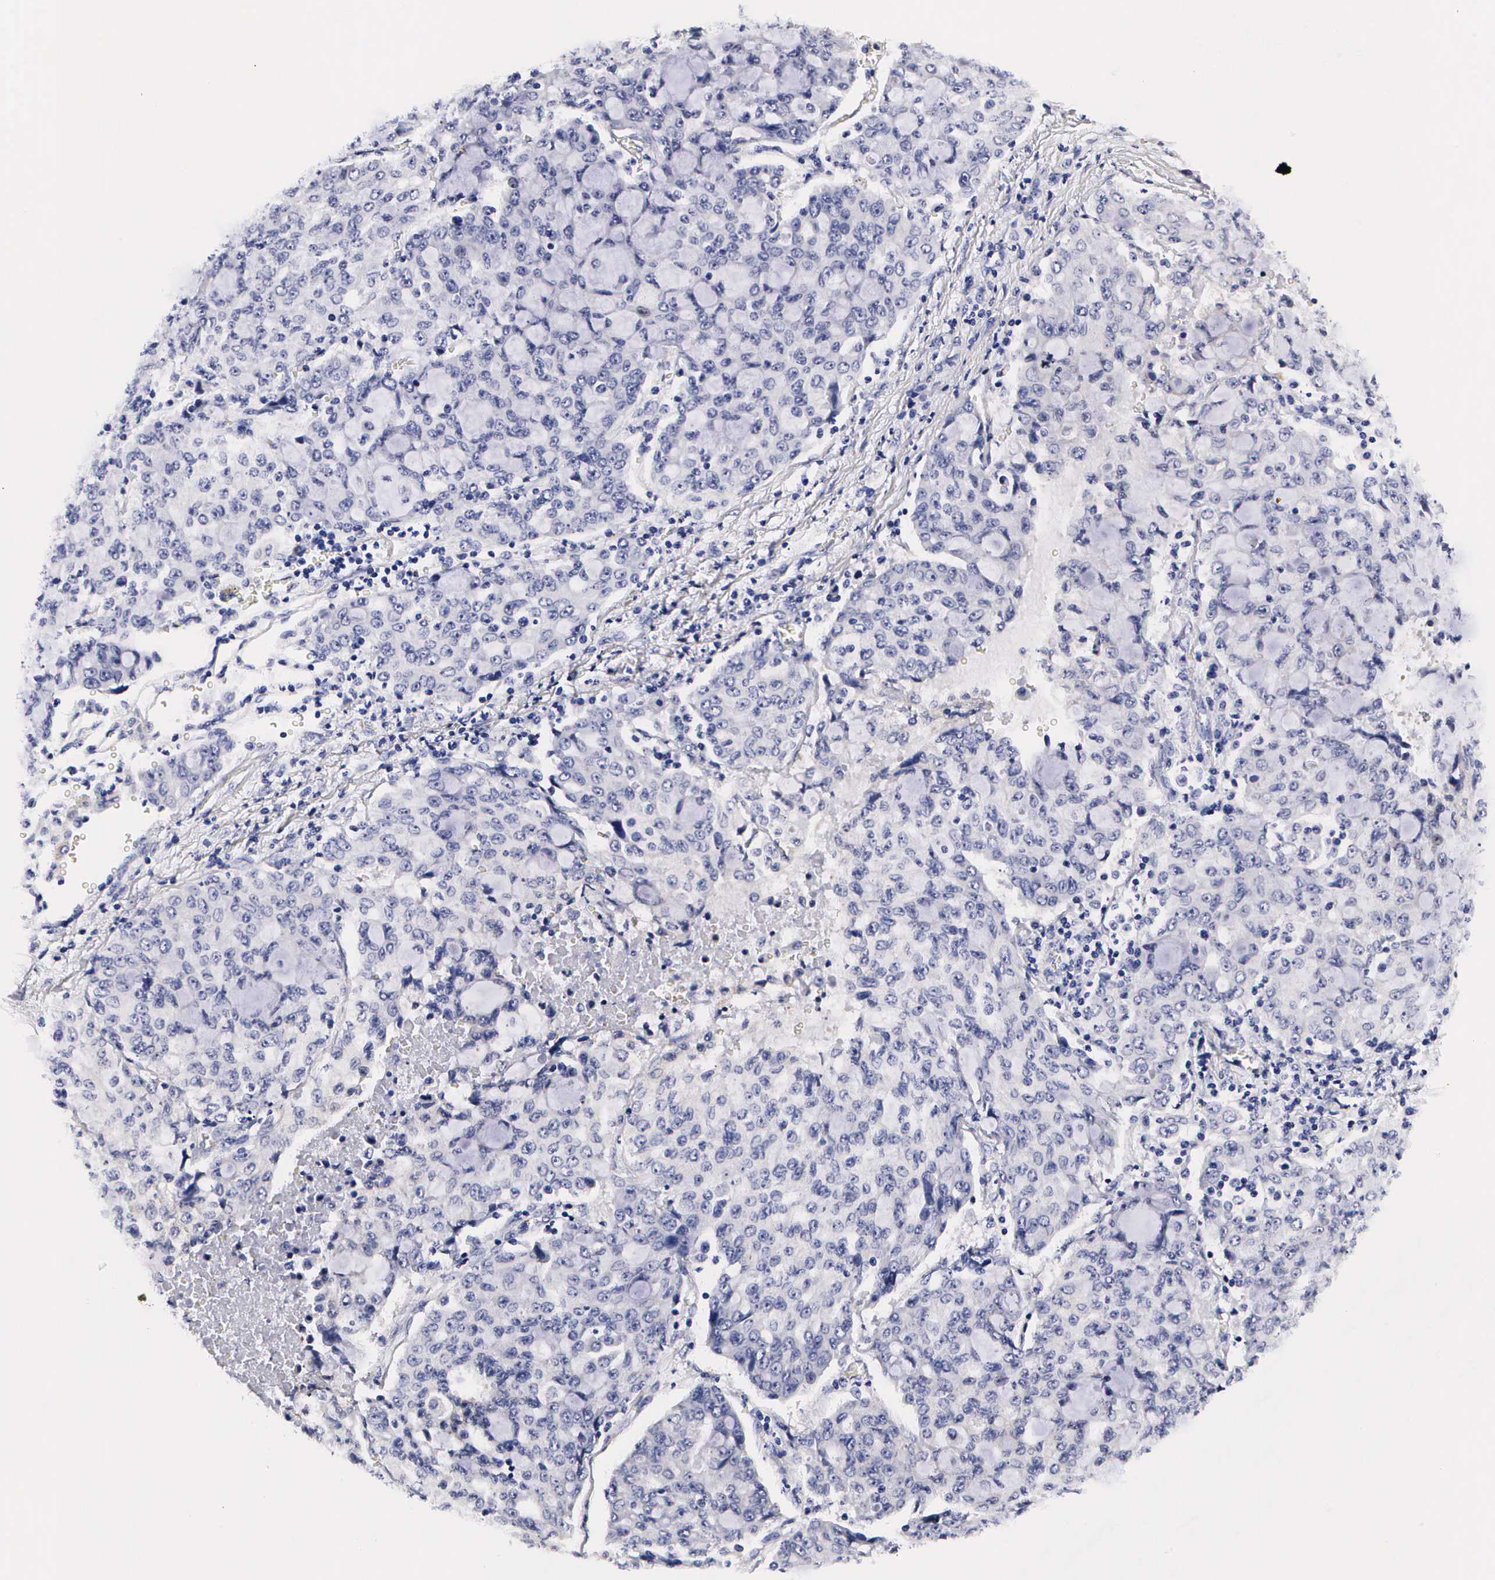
{"staining": {"intensity": "negative", "quantity": "none", "location": "none"}, "tissue": "lung cancer", "cell_type": "Tumor cells", "image_type": "cancer", "snomed": [{"axis": "morphology", "description": "Adenocarcinoma, NOS"}, {"axis": "topography", "description": "Lung"}], "caption": "Tumor cells show no significant positivity in adenocarcinoma (lung). (DAB immunohistochemistry visualized using brightfield microscopy, high magnification).", "gene": "RNASE6", "patient": {"sex": "female", "age": 44}}